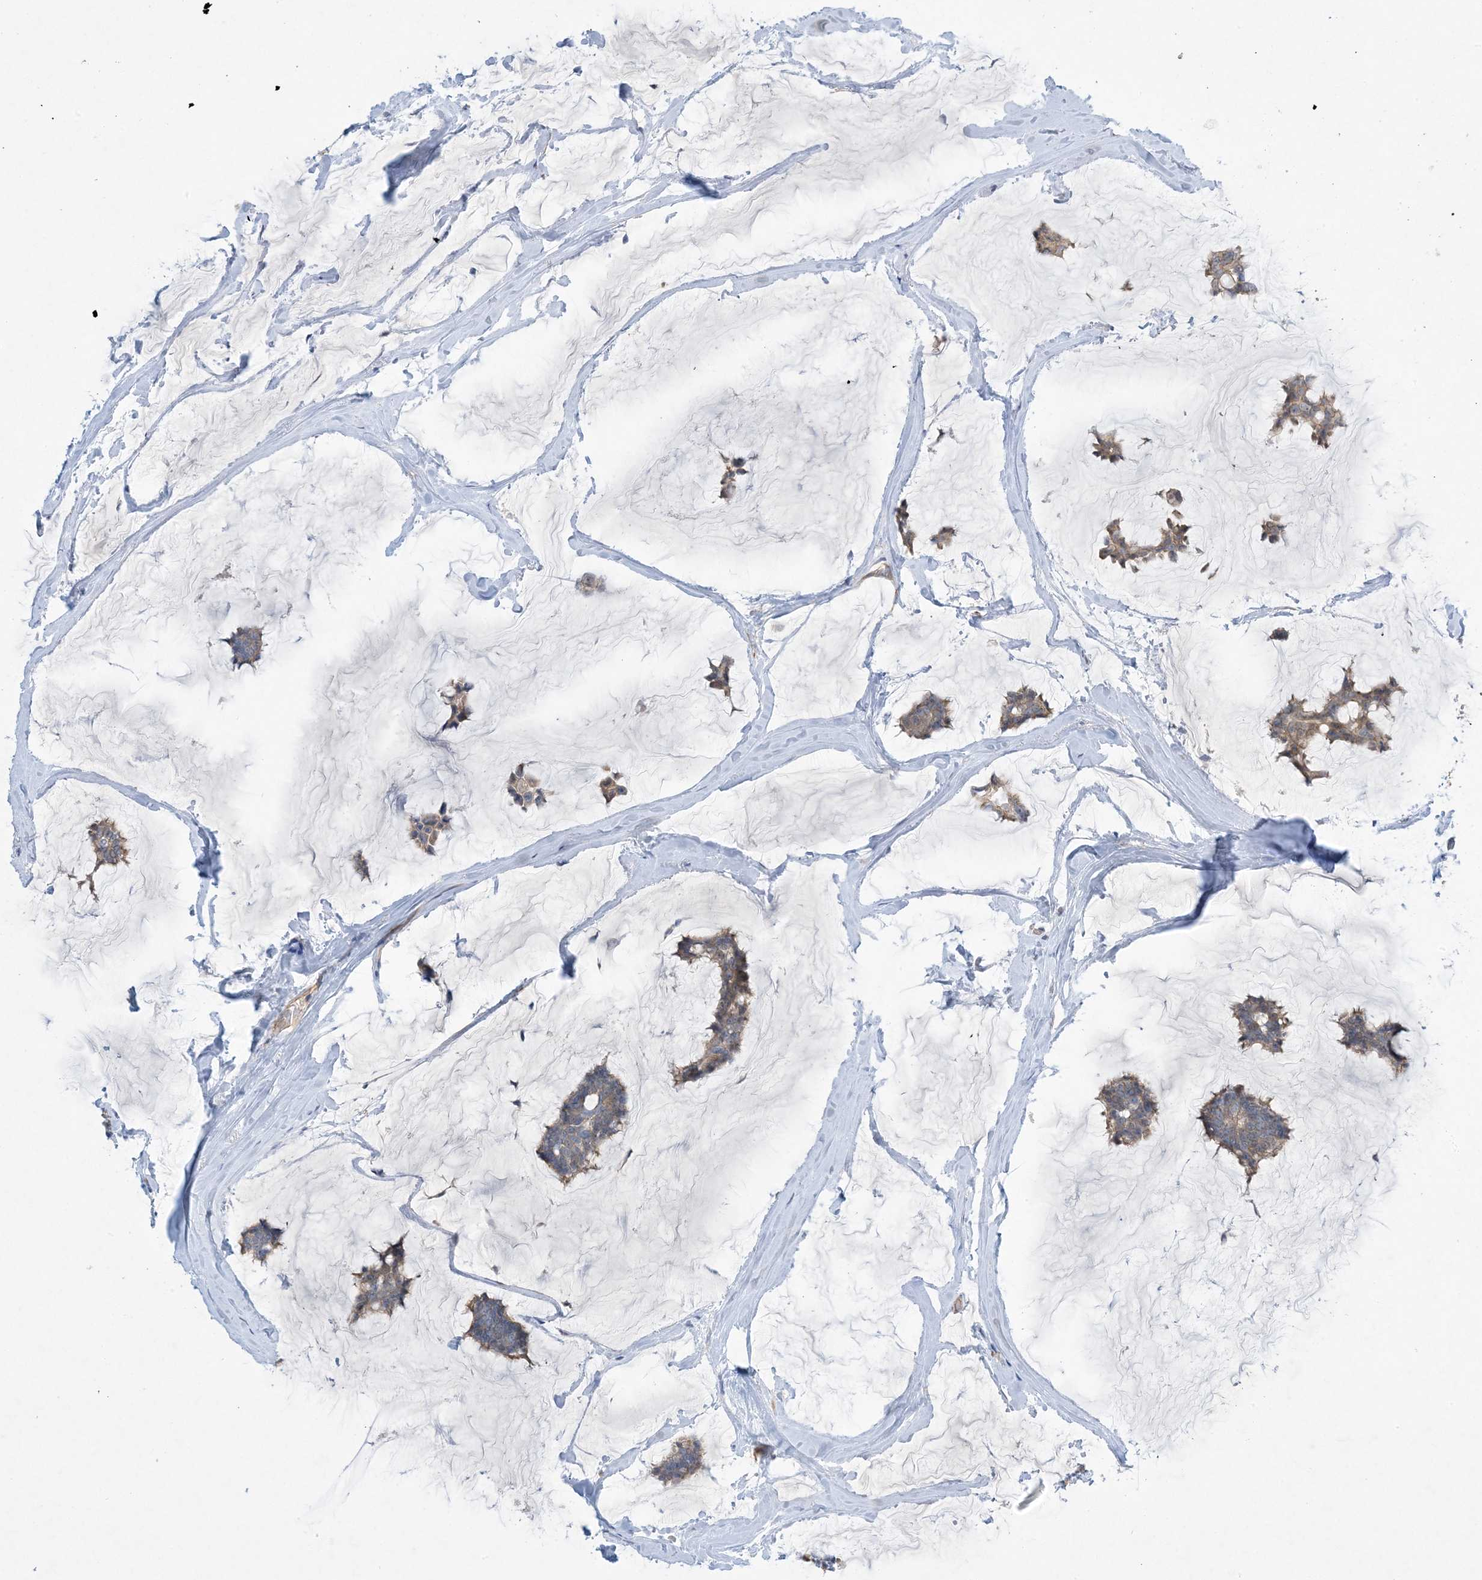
{"staining": {"intensity": "weak", "quantity": "25%-75%", "location": "cytoplasmic/membranous"}, "tissue": "breast cancer", "cell_type": "Tumor cells", "image_type": "cancer", "snomed": [{"axis": "morphology", "description": "Duct carcinoma"}, {"axis": "topography", "description": "Breast"}], "caption": "Immunohistochemistry (IHC) (DAB) staining of intraductal carcinoma (breast) shows weak cytoplasmic/membranous protein positivity in approximately 25%-75% of tumor cells. The staining was performed using DAB to visualize the protein expression in brown, while the nuclei were stained in blue with hematoxylin (Magnification: 20x).", "gene": "AOC1", "patient": {"sex": "female", "age": 93}}